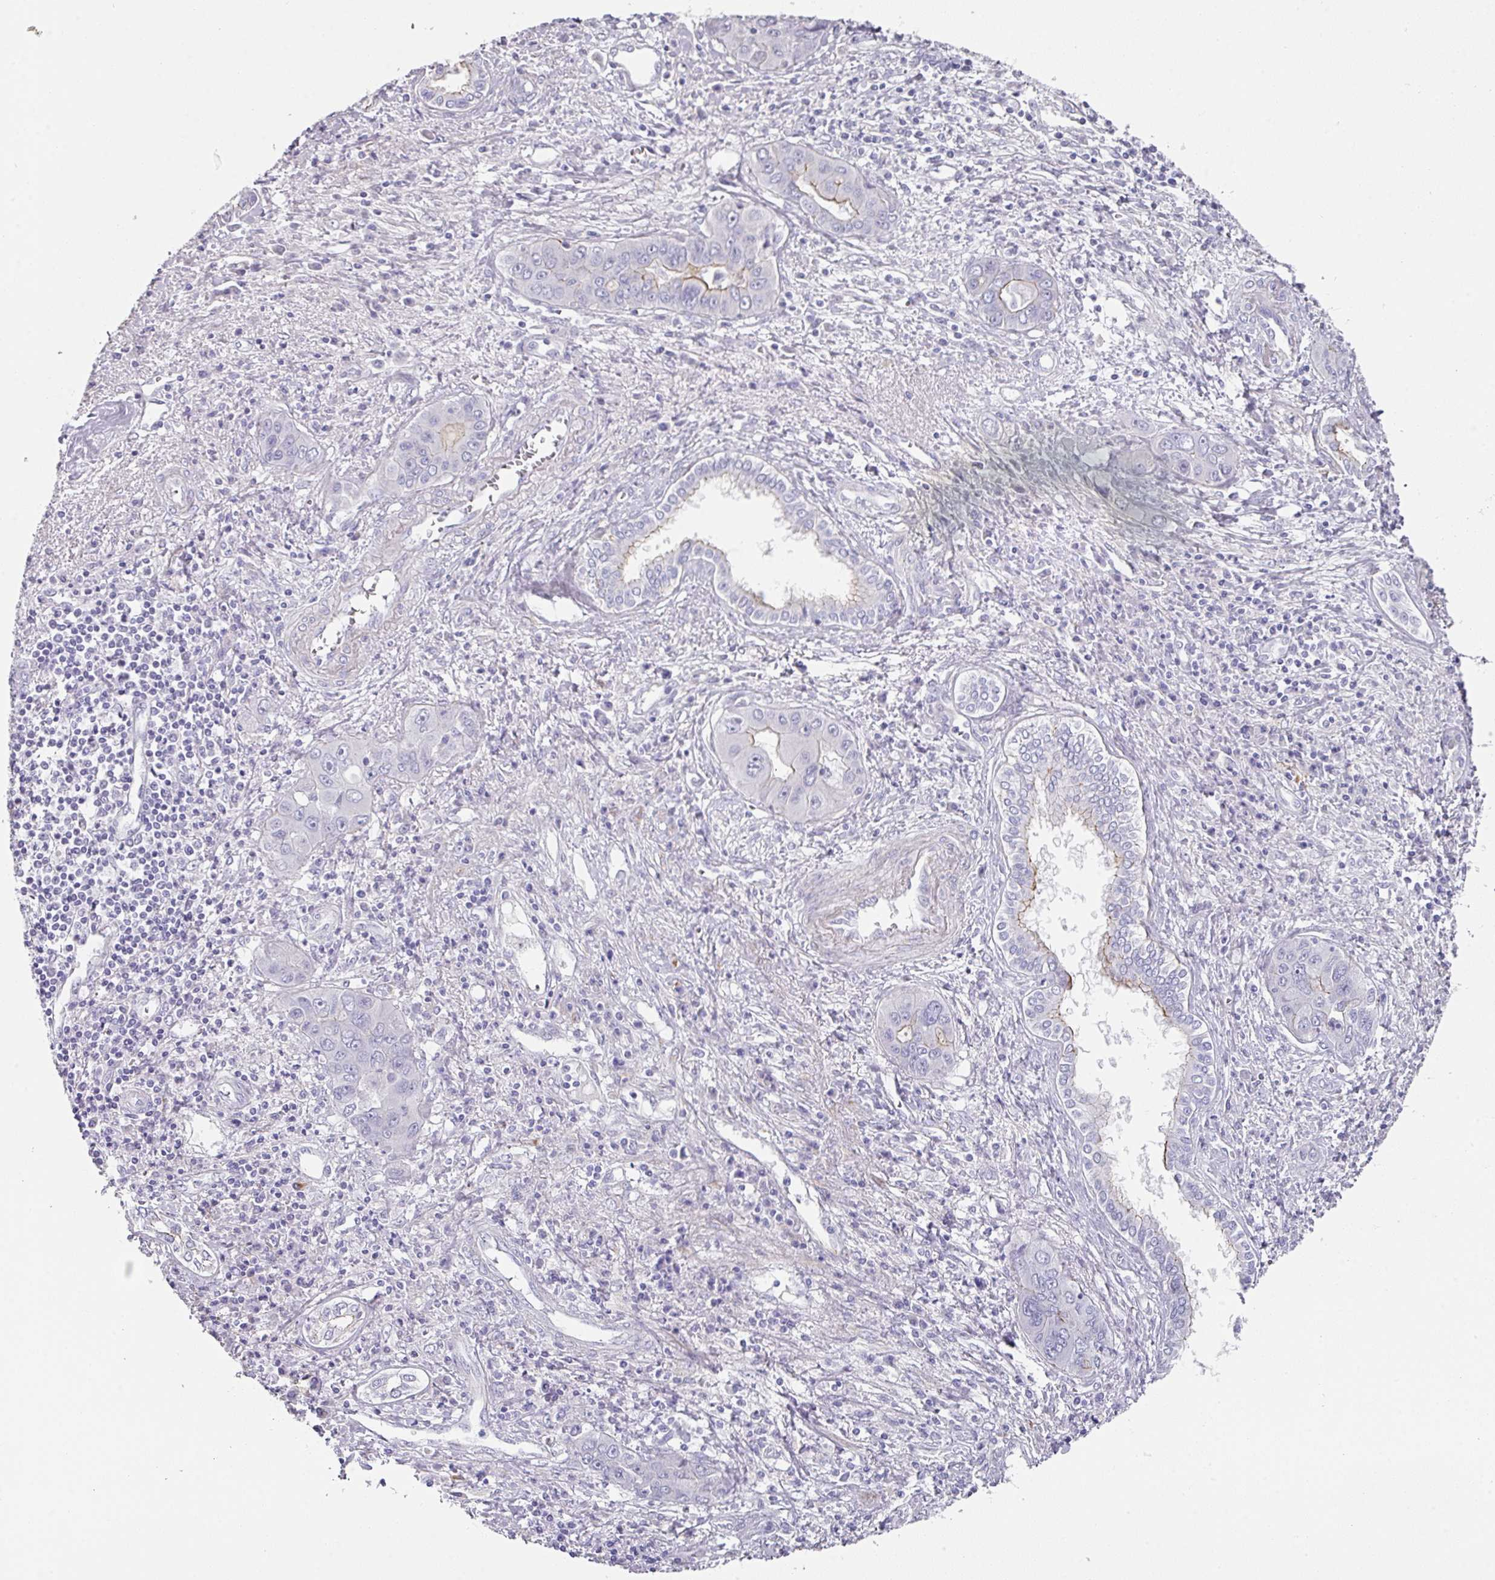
{"staining": {"intensity": "negative", "quantity": "none", "location": "none"}, "tissue": "liver cancer", "cell_type": "Tumor cells", "image_type": "cancer", "snomed": [{"axis": "morphology", "description": "Cholangiocarcinoma"}, {"axis": "topography", "description": "Liver"}], "caption": "Histopathology image shows no significant protein staining in tumor cells of liver cholangiocarcinoma.", "gene": "ANKRD29", "patient": {"sex": "male", "age": 67}}